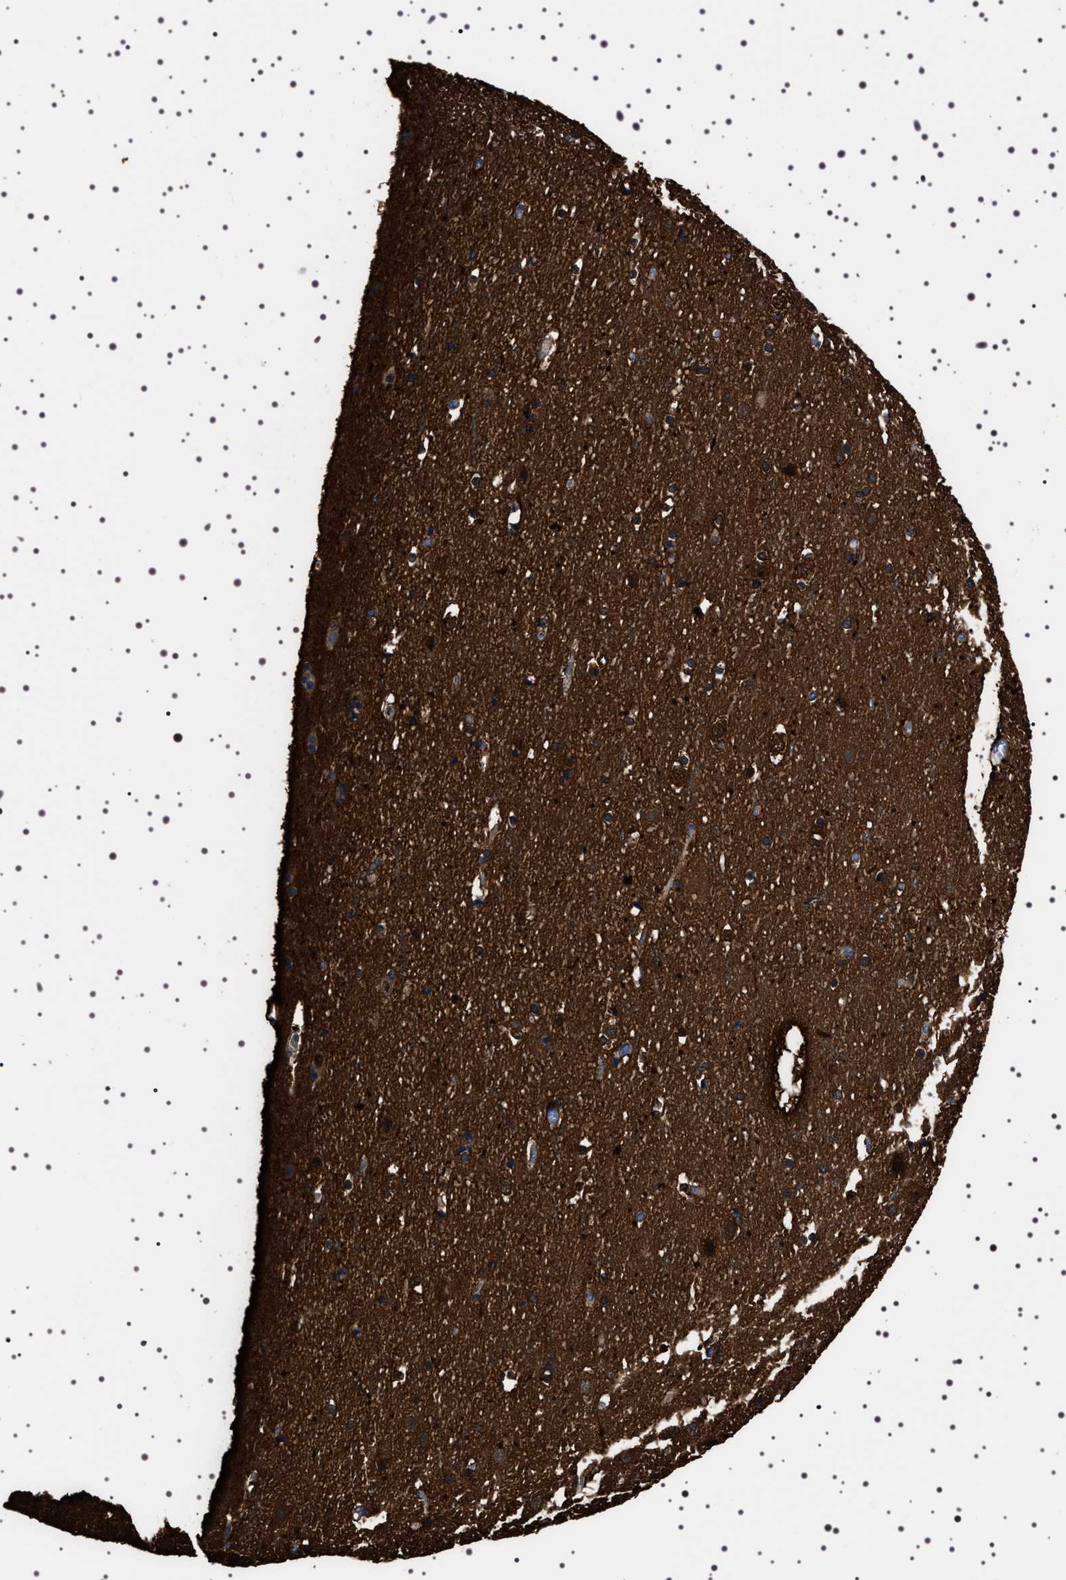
{"staining": {"intensity": "moderate", "quantity": ">75%", "location": "cytoplasmic/membranous"}, "tissue": "cerebral cortex", "cell_type": "Endothelial cells", "image_type": "normal", "snomed": [{"axis": "morphology", "description": "Normal tissue, NOS"}, {"axis": "topography", "description": "Cerebral cortex"}], "caption": "Protein expression analysis of benign cerebral cortex demonstrates moderate cytoplasmic/membranous staining in about >75% of endothelial cells. The staining is performed using DAB (3,3'-diaminobenzidine) brown chromogen to label protein expression. The nuclei are counter-stained blue using hematoxylin.", "gene": "WDR1", "patient": {"sex": "male", "age": 45}}